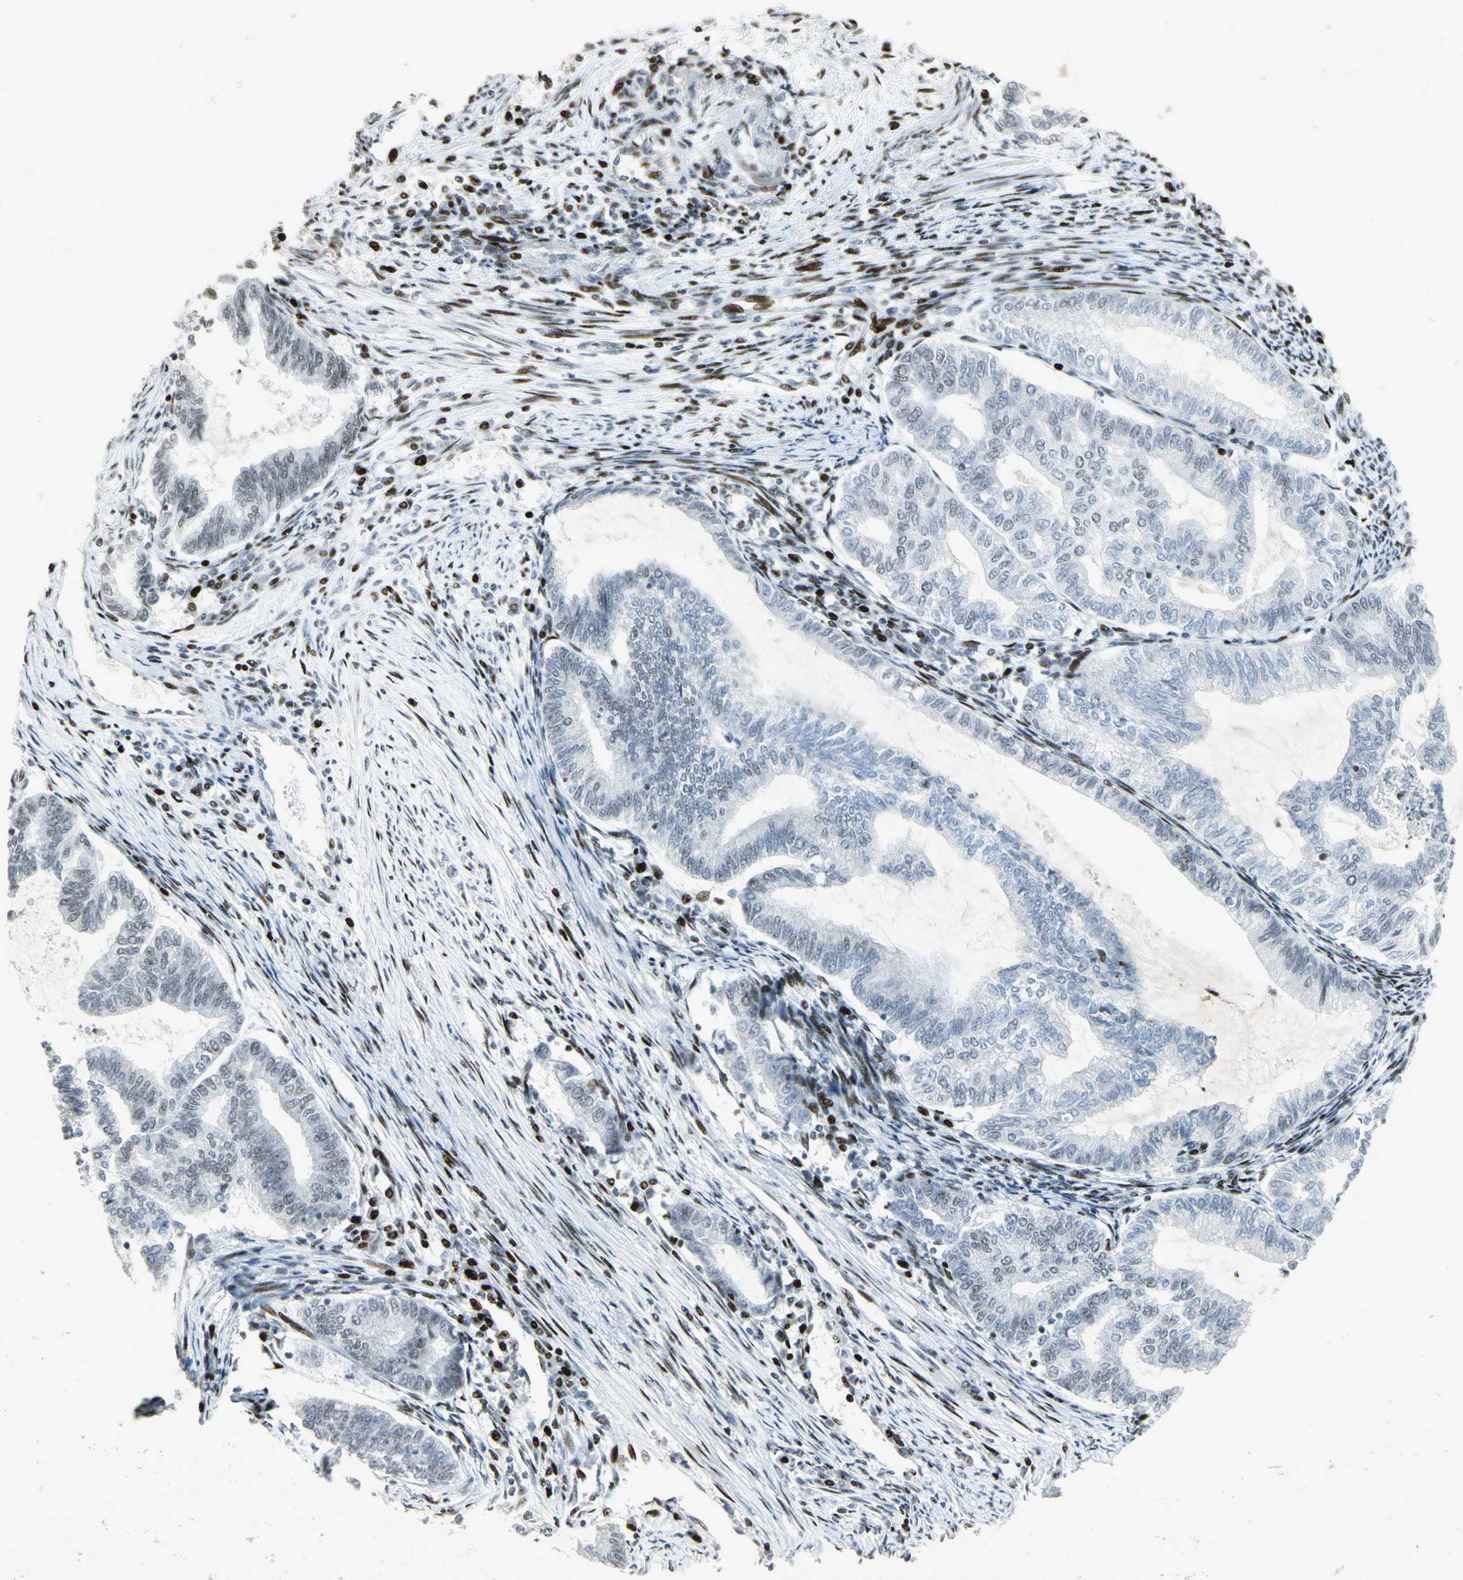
{"staining": {"intensity": "weak", "quantity": "<25%", "location": "nuclear"}, "tissue": "endometrial cancer", "cell_type": "Tumor cells", "image_type": "cancer", "snomed": [{"axis": "morphology", "description": "Adenocarcinoma, NOS"}, {"axis": "topography", "description": "Endometrium"}], "caption": "Human adenocarcinoma (endometrial) stained for a protein using immunohistochemistry reveals no positivity in tumor cells.", "gene": "KDM1A", "patient": {"sex": "female", "age": 79}}